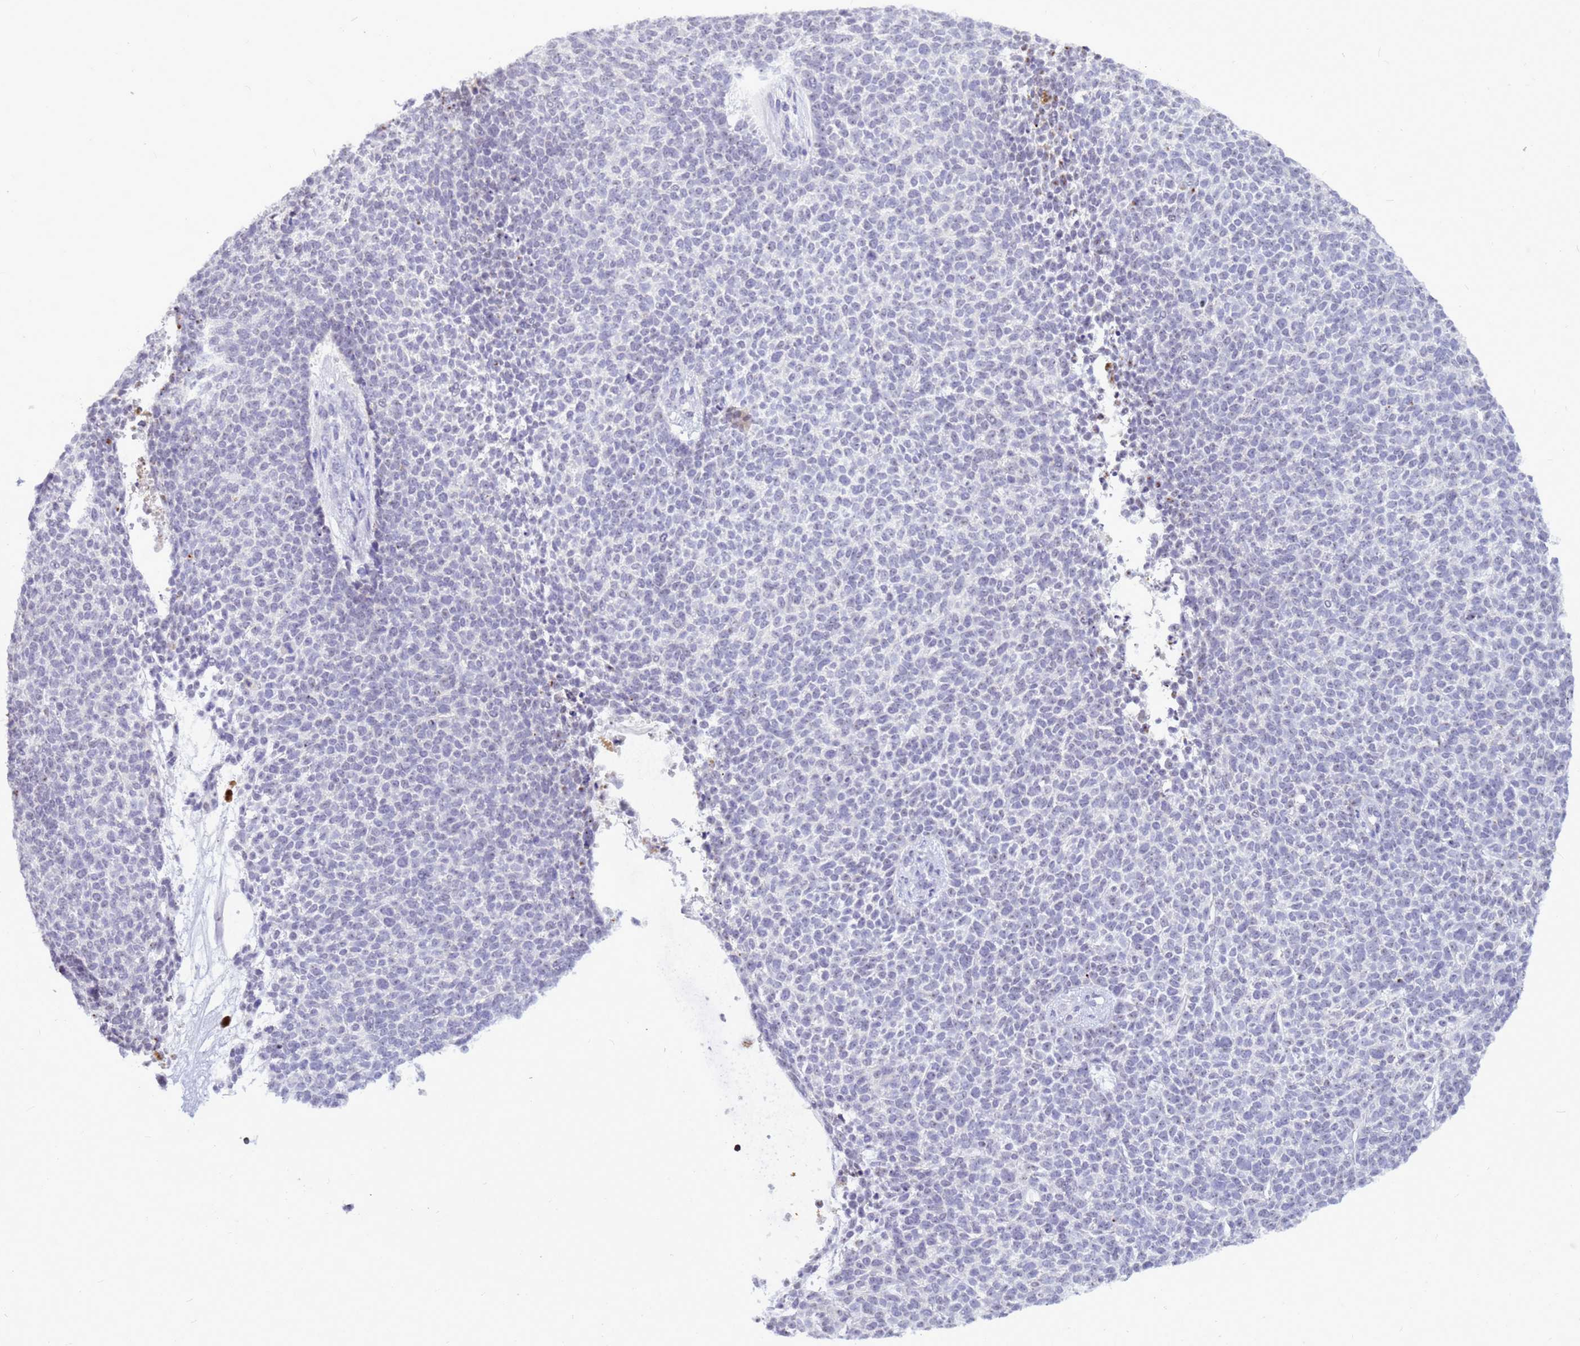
{"staining": {"intensity": "negative", "quantity": "none", "location": "none"}, "tissue": "skin cancer", "cell_type": "Tumor cells", "image_type": "cancer", "snomed": [{"axis": "morphology", "description": "Basal cell carcinoma"}, {"axis": "topography", "description": "Skin"}], "caption": "Skin cancer was stained to show a protein in brown. There is no significant staining in tumor cells. (DAB IHC with hematoxylin counter stain).", "gene": "DMRTC2", "patient": {"sex": "female", "age": 84}}